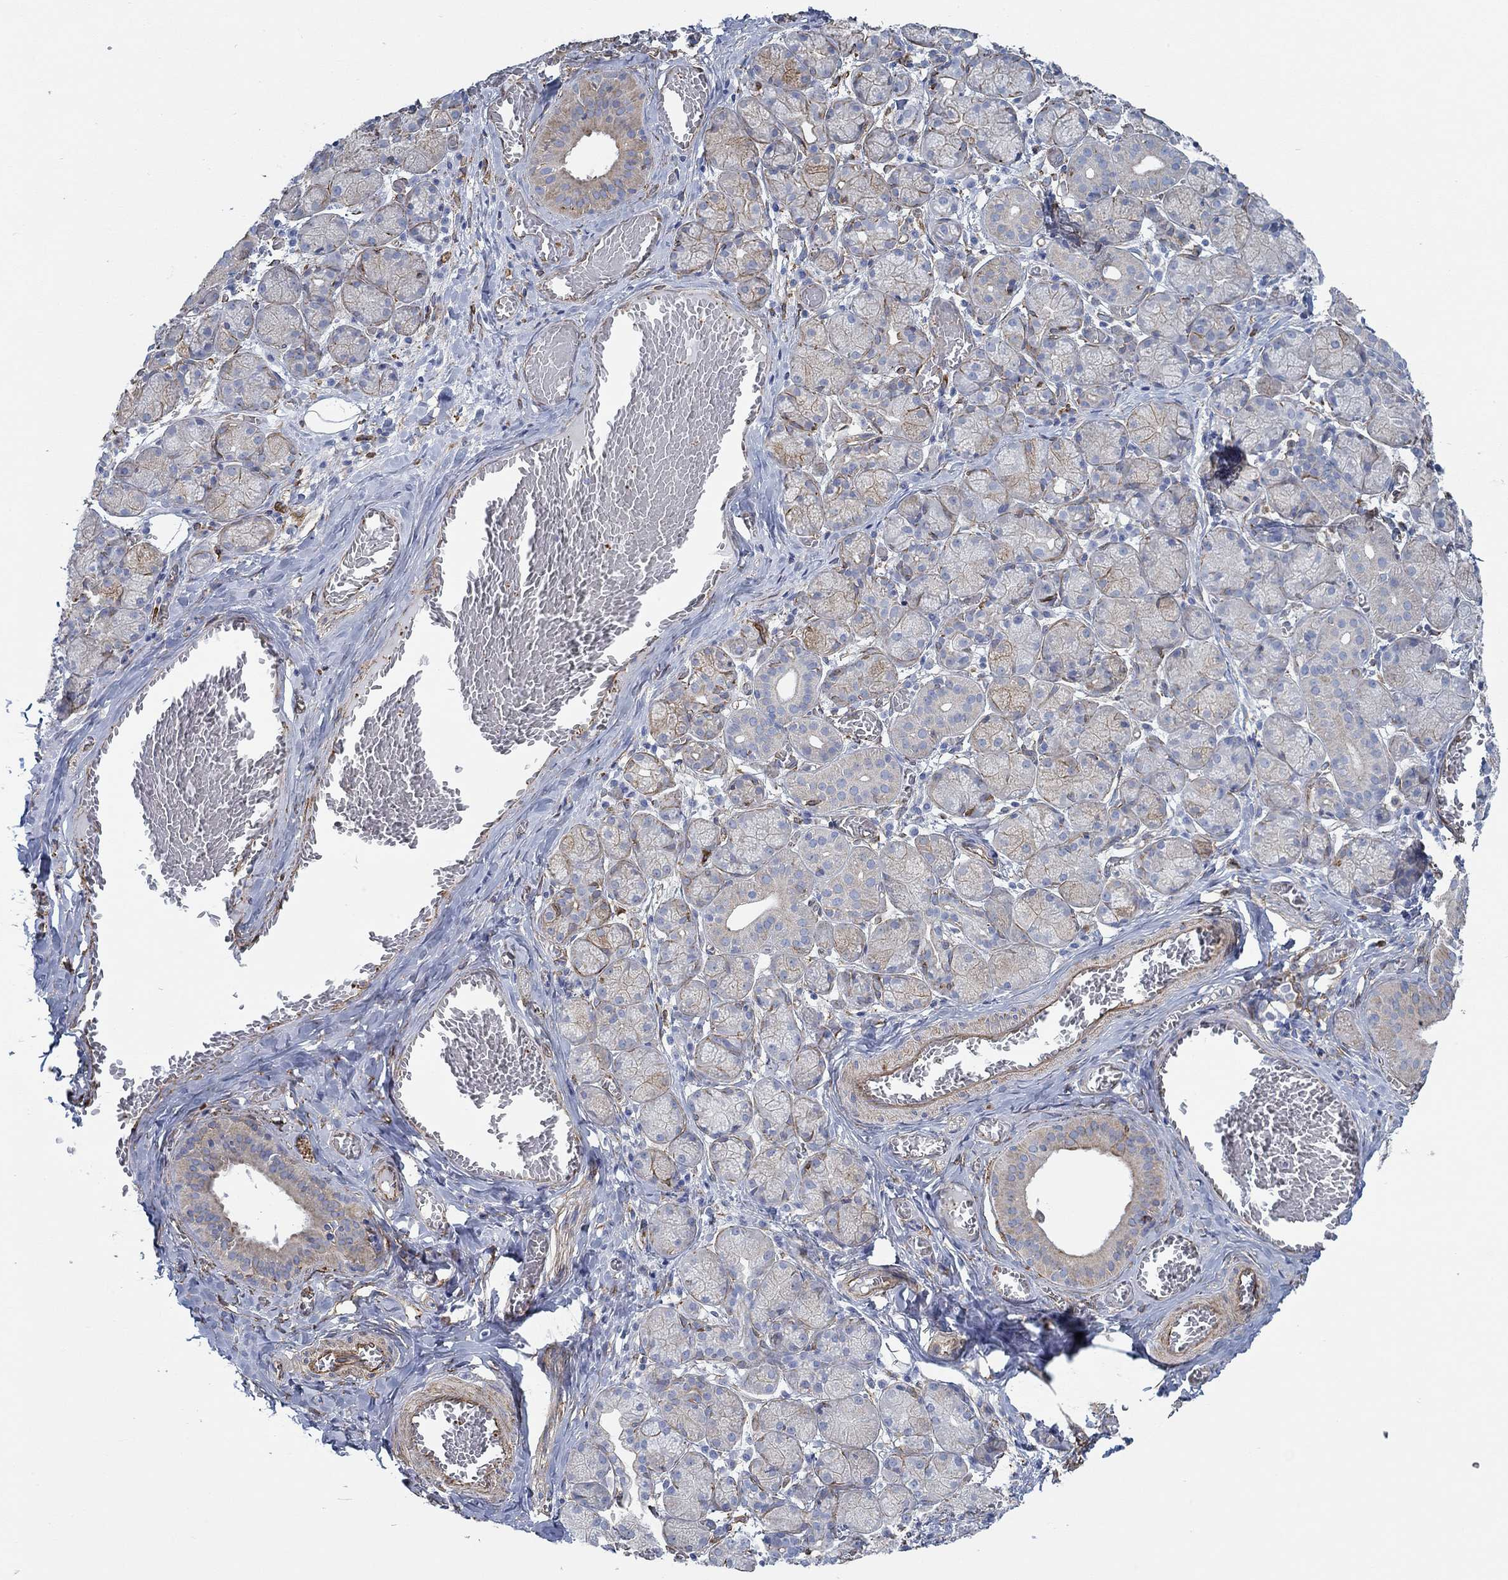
{"staining": {"intensity": "moderate", "quantity": "25%-75%", "location": "cytoplasmic/membranous"}, "tissue": "salivary gland", "cell_type": "Glandular cells", "image_type": "normal", "snomed": [{"axis": "morphology", "description": "Normal tissue, NOS"}, {"axis": "topography", "description": "Salivary gland"}, {"axis": "topography", "description": "Peripheral nerve tissue"}], "caption": "Immunohistochemical staining of unremarkable salivary gland displays moderate cytoplasmic/membranous protein expression in approximately 25%-75% of glandular cells.", "gene": "STC2", "patient": {"sex": "female", "age": 24}}